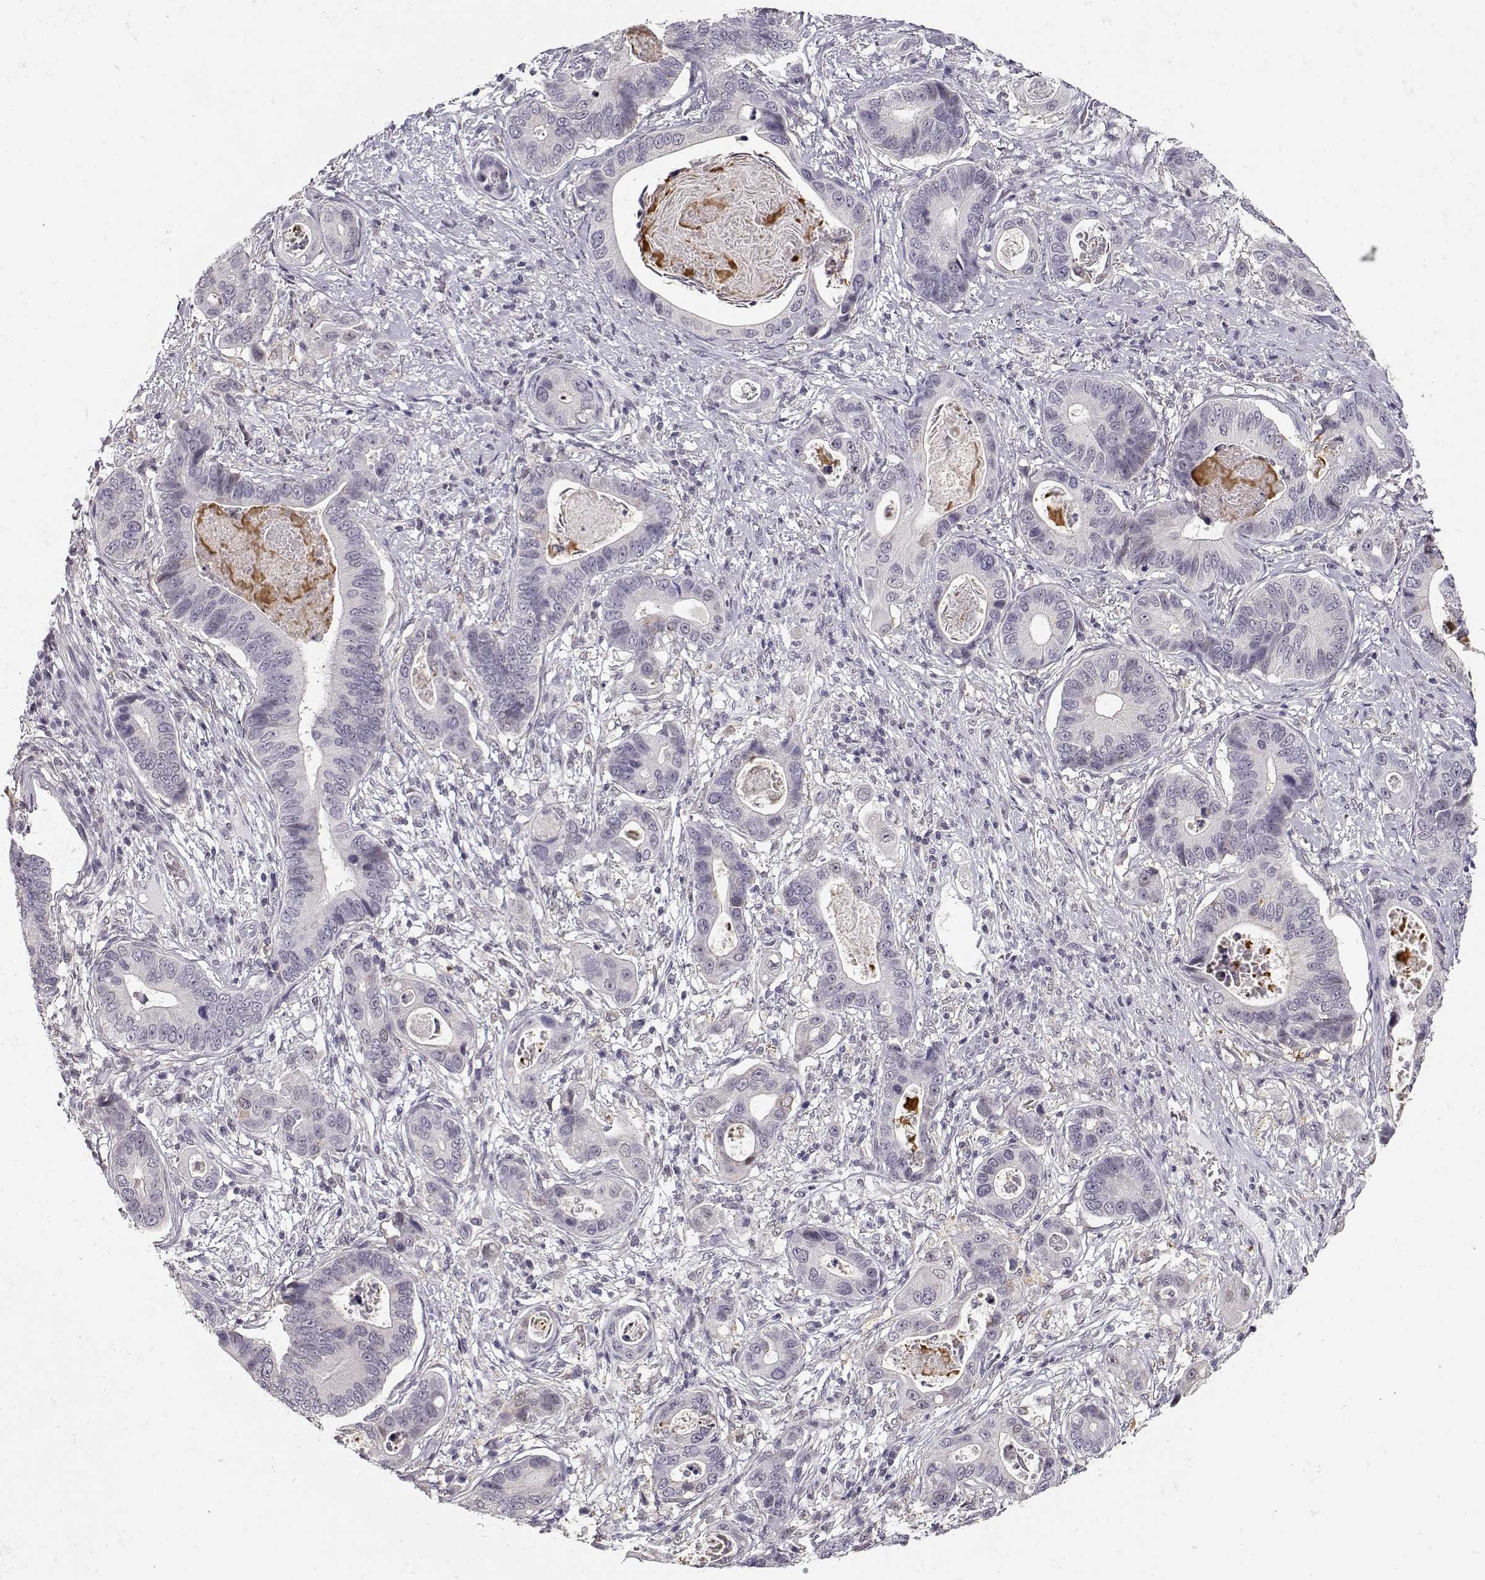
{"staining": {"intensity": "negative", "quantity": "none", "location": "none"}, "tissue": "stomach cancer", "cell_type": "Tumor cells", "image_type": "cancer", "snomed": [{"axis": "morphology", "description": "Adenocarcinoma, NOS"}, {"axis": "topography", "description": "Stomach"}], "caption": "This is an IHC micrograph of stomach adenocarcinoma. There is no positivity in tumor cells.", "gene": "TEPP", "patient": {"sex": "male", "age": 84}}